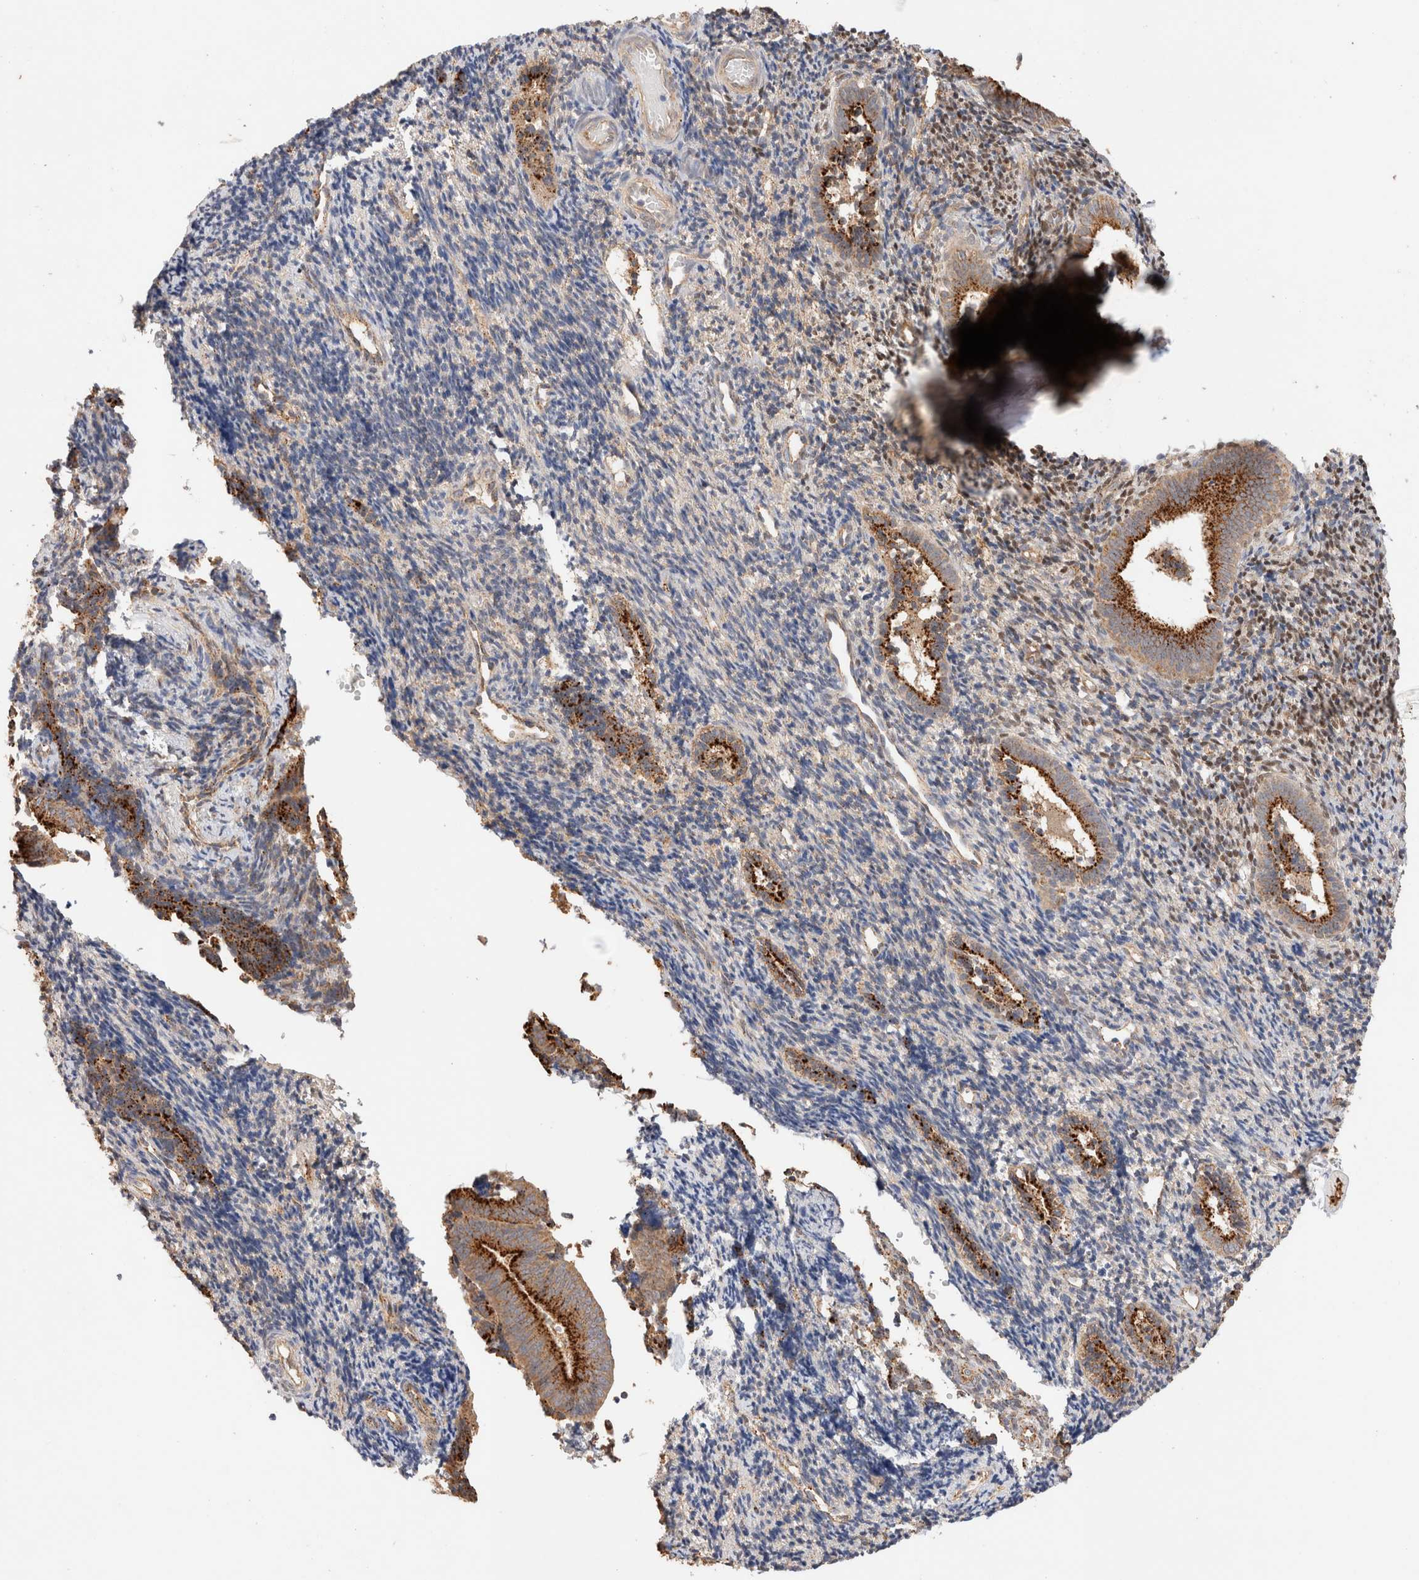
{"staining": {"intensity": "moderate", "quantity": "<25%", "location": "cytoplasmic/membranous"}, "tissue": "endometrium", "cell_type": "Cells in endometrial stroma", "image_type": "normal", "snomed": [{"axis": "morphology", "description": "Normal tissue, NOS"}, {"axis": "topography", "description": "Uterus"}, {"axis": "topography", "description": "Endometrium"}], "caption": "Unremarkable endometrium exhibits moderate cytoplasmic/membranous expression in approximately <25% of cells in endometrial stroma, visualized by immunohistochemistry. Using DAB (3,3'-diaminobenzidine) (brown) and hematoxylin (blue) stains, captured at high magnification using brightfield microscopy.", "gene": "RABEPK", "patient": {"sex": "female", "age": 33}}